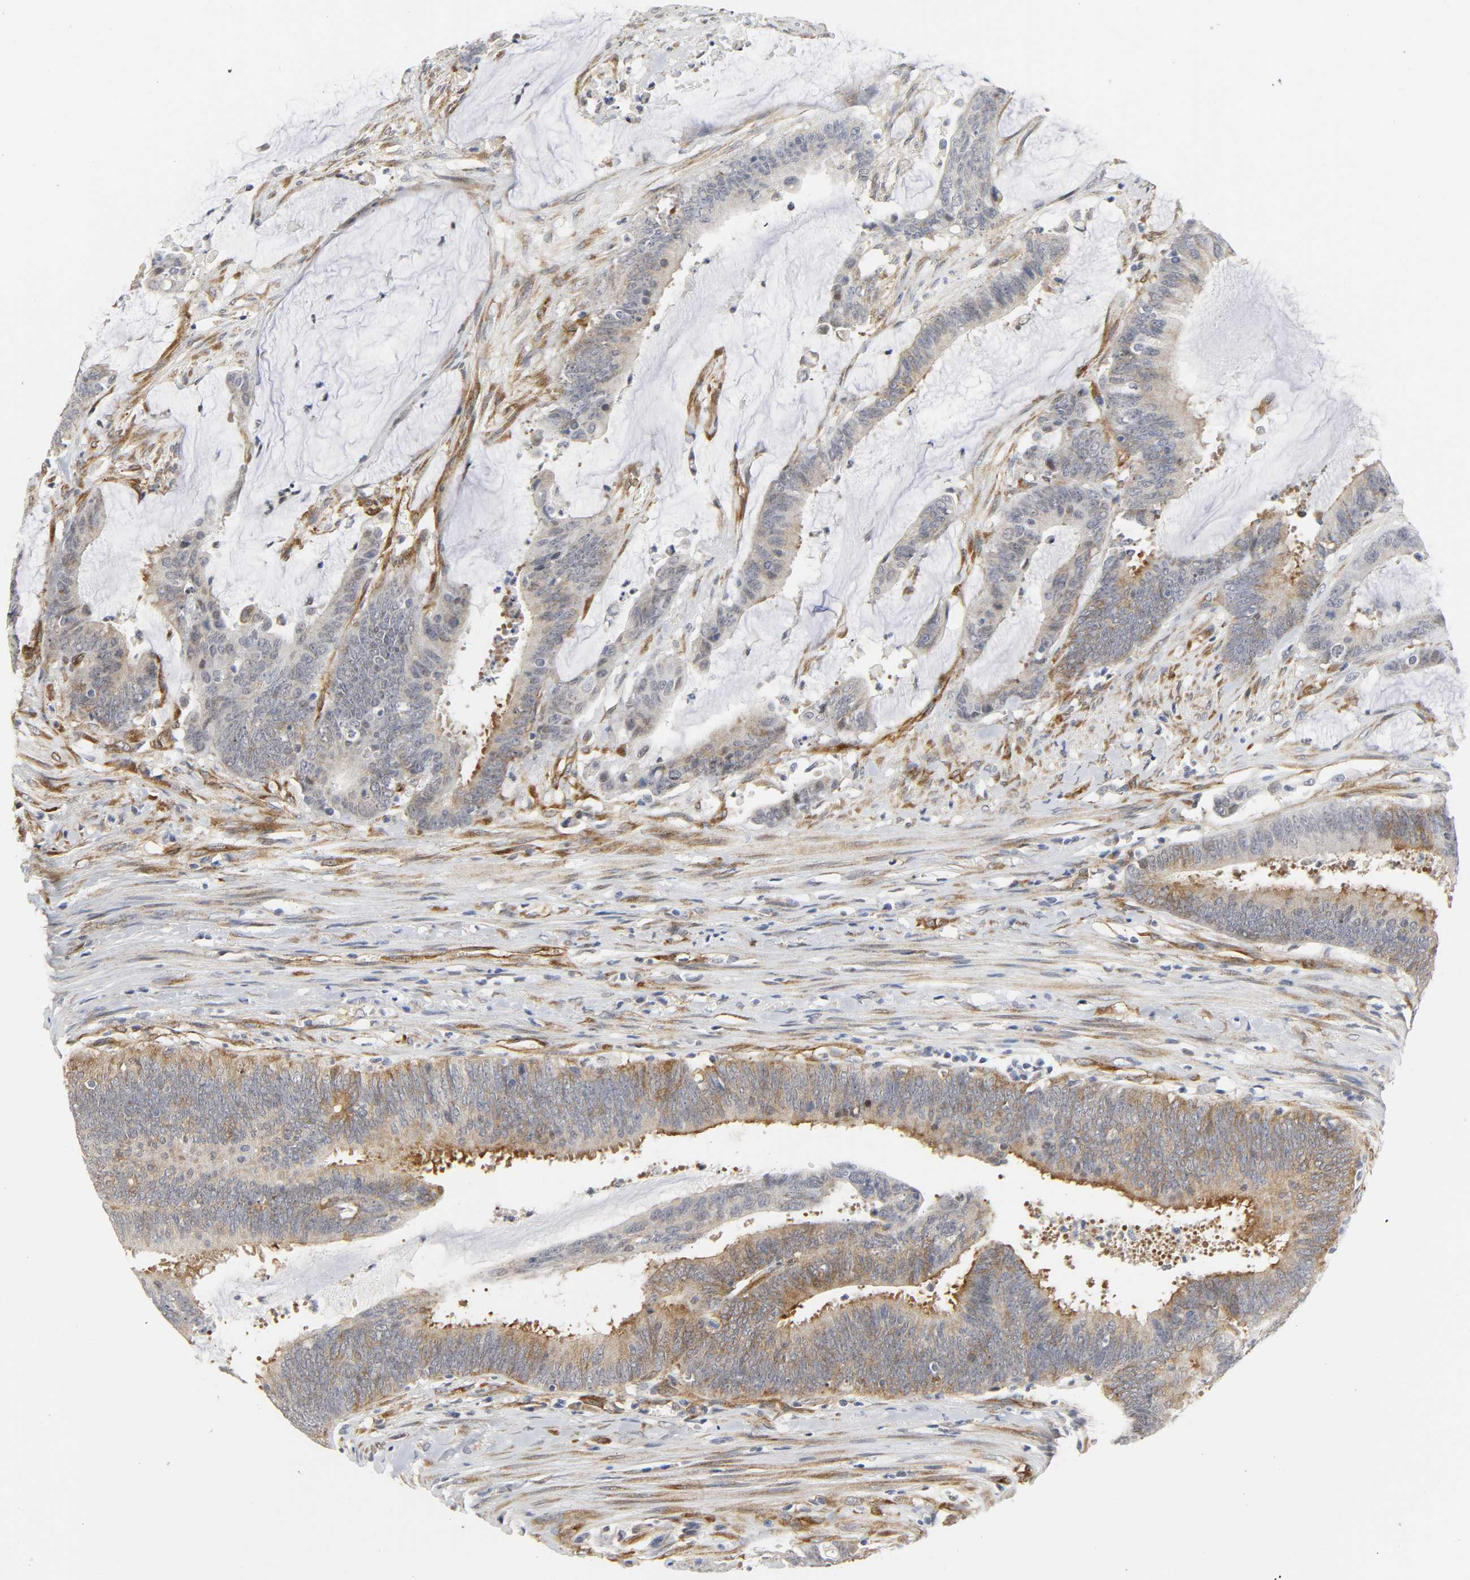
{"staining": {"intensity": "weak", "quantity": ">75%", "location": "cytoplasmic/membranous"}, "tissue": "colorectal cancer", "cell_type": "Tumor cells", "image_type": "cancer", "snomed": [{"axis": "morphology", "description": "Adenocarcinoma, NOS"}, {"axis": "topography", "description": "Rectum"}], "caption": "Protein staining of colorectal cancer tissue shows weak cytoplasmic/membranous staining in about >75% of tumor cells. Nuclei are stained in blue.", "gene": "DOCK1", "patient": {"sex": "female", "age": 66}}